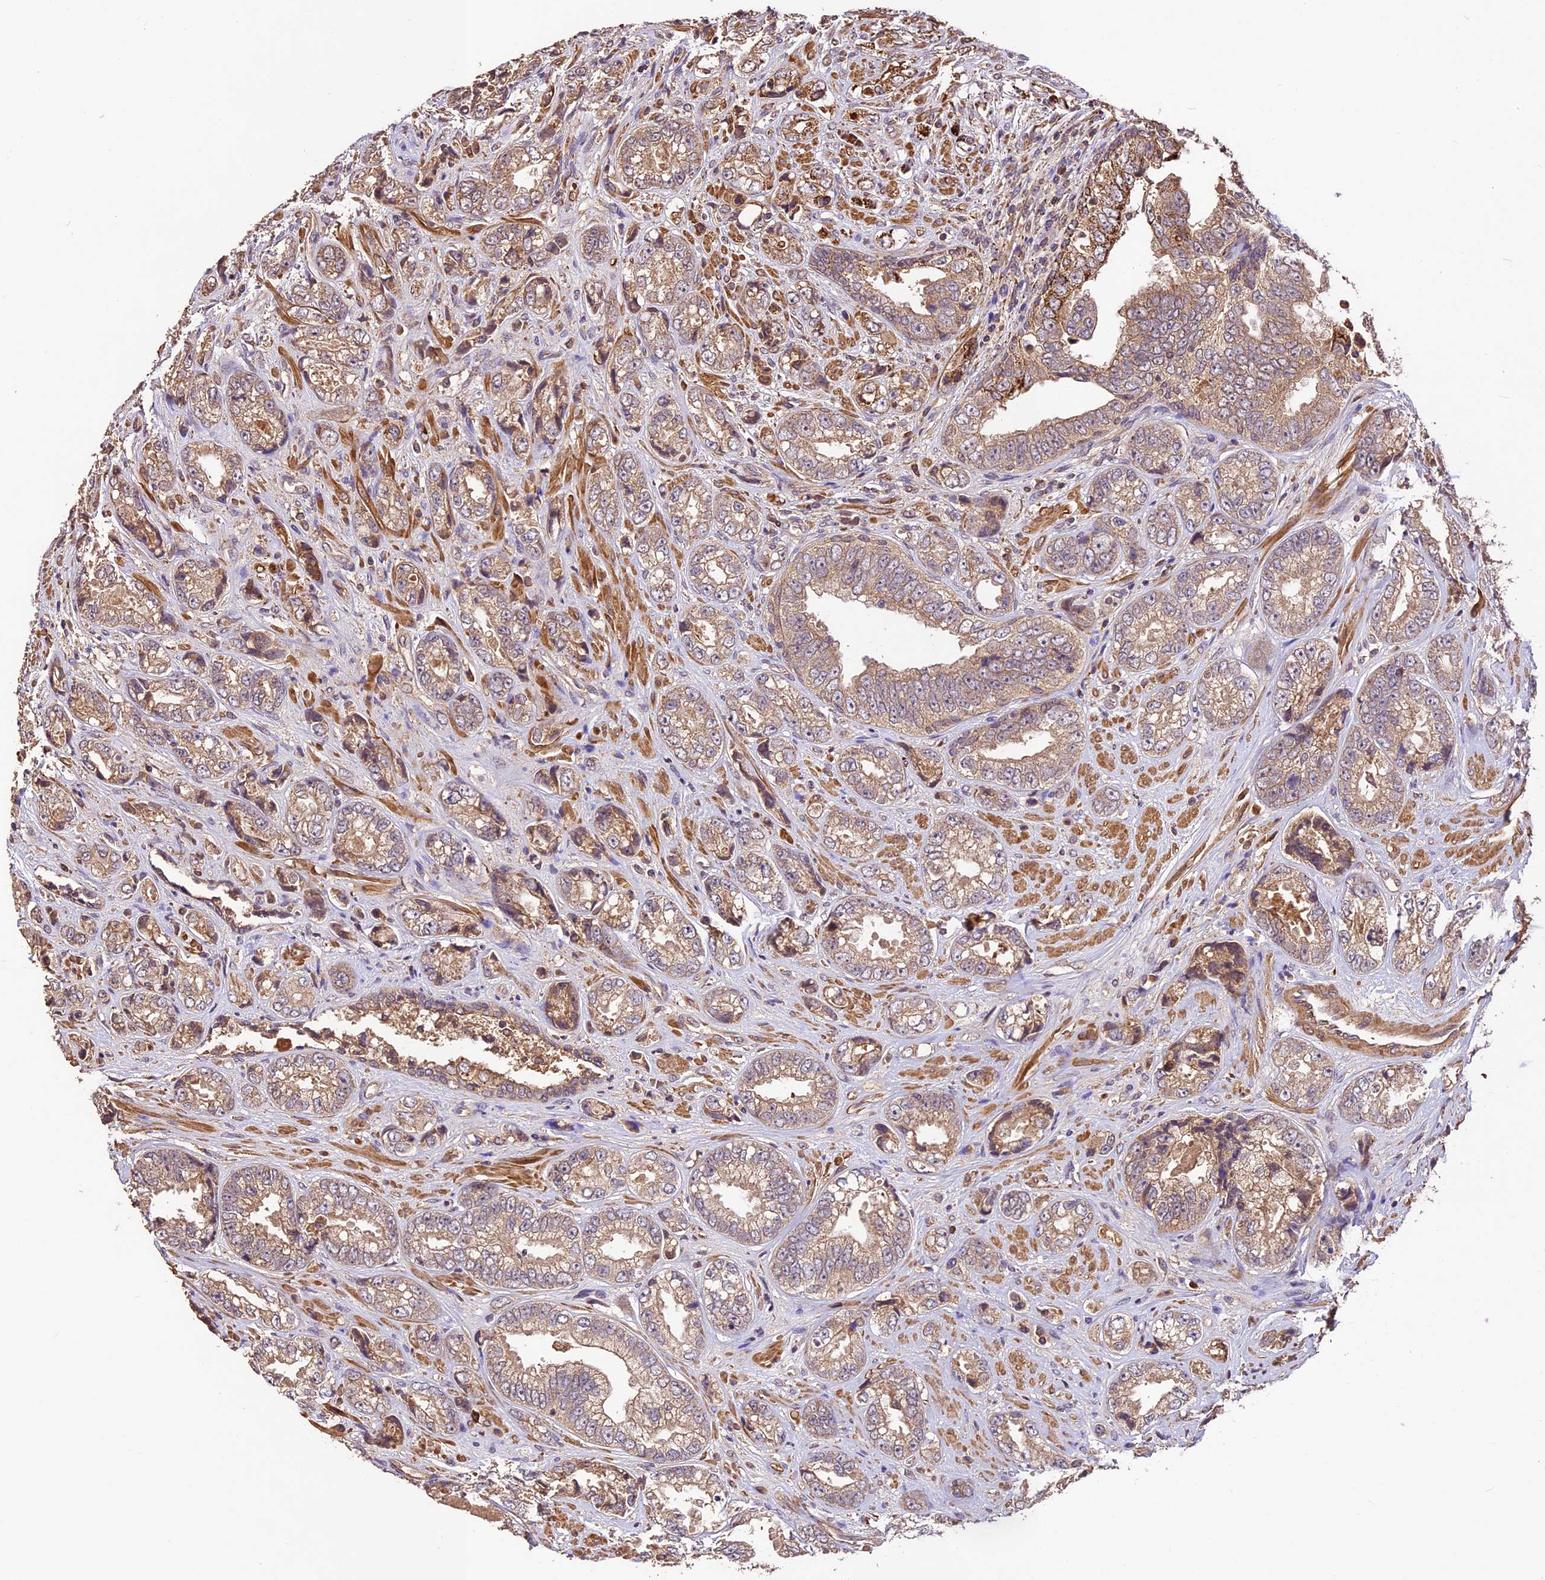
{"staining": {"intensity": "weak", "quantity": ">75%", "location": "cytoplasmic/membranous"}, "tissue": "prostate cancer", "cell_type": "Tumor cells", "image_type": "cancer", "snomed": [{"axis": "morphology", "description": "Adenocarcinoma, High grade"}, {"axis": "topography", "description": "Prostate"}], "caption": "A high-resolution image shows IHC staining of prostate cancer (high-grade adenocarcinoma), which displays weak cytoplasmic/membranous expression in about >75% of tumor cells.", "gene": "CRLF1", "patient": {"sex": "male", "age": 61}}